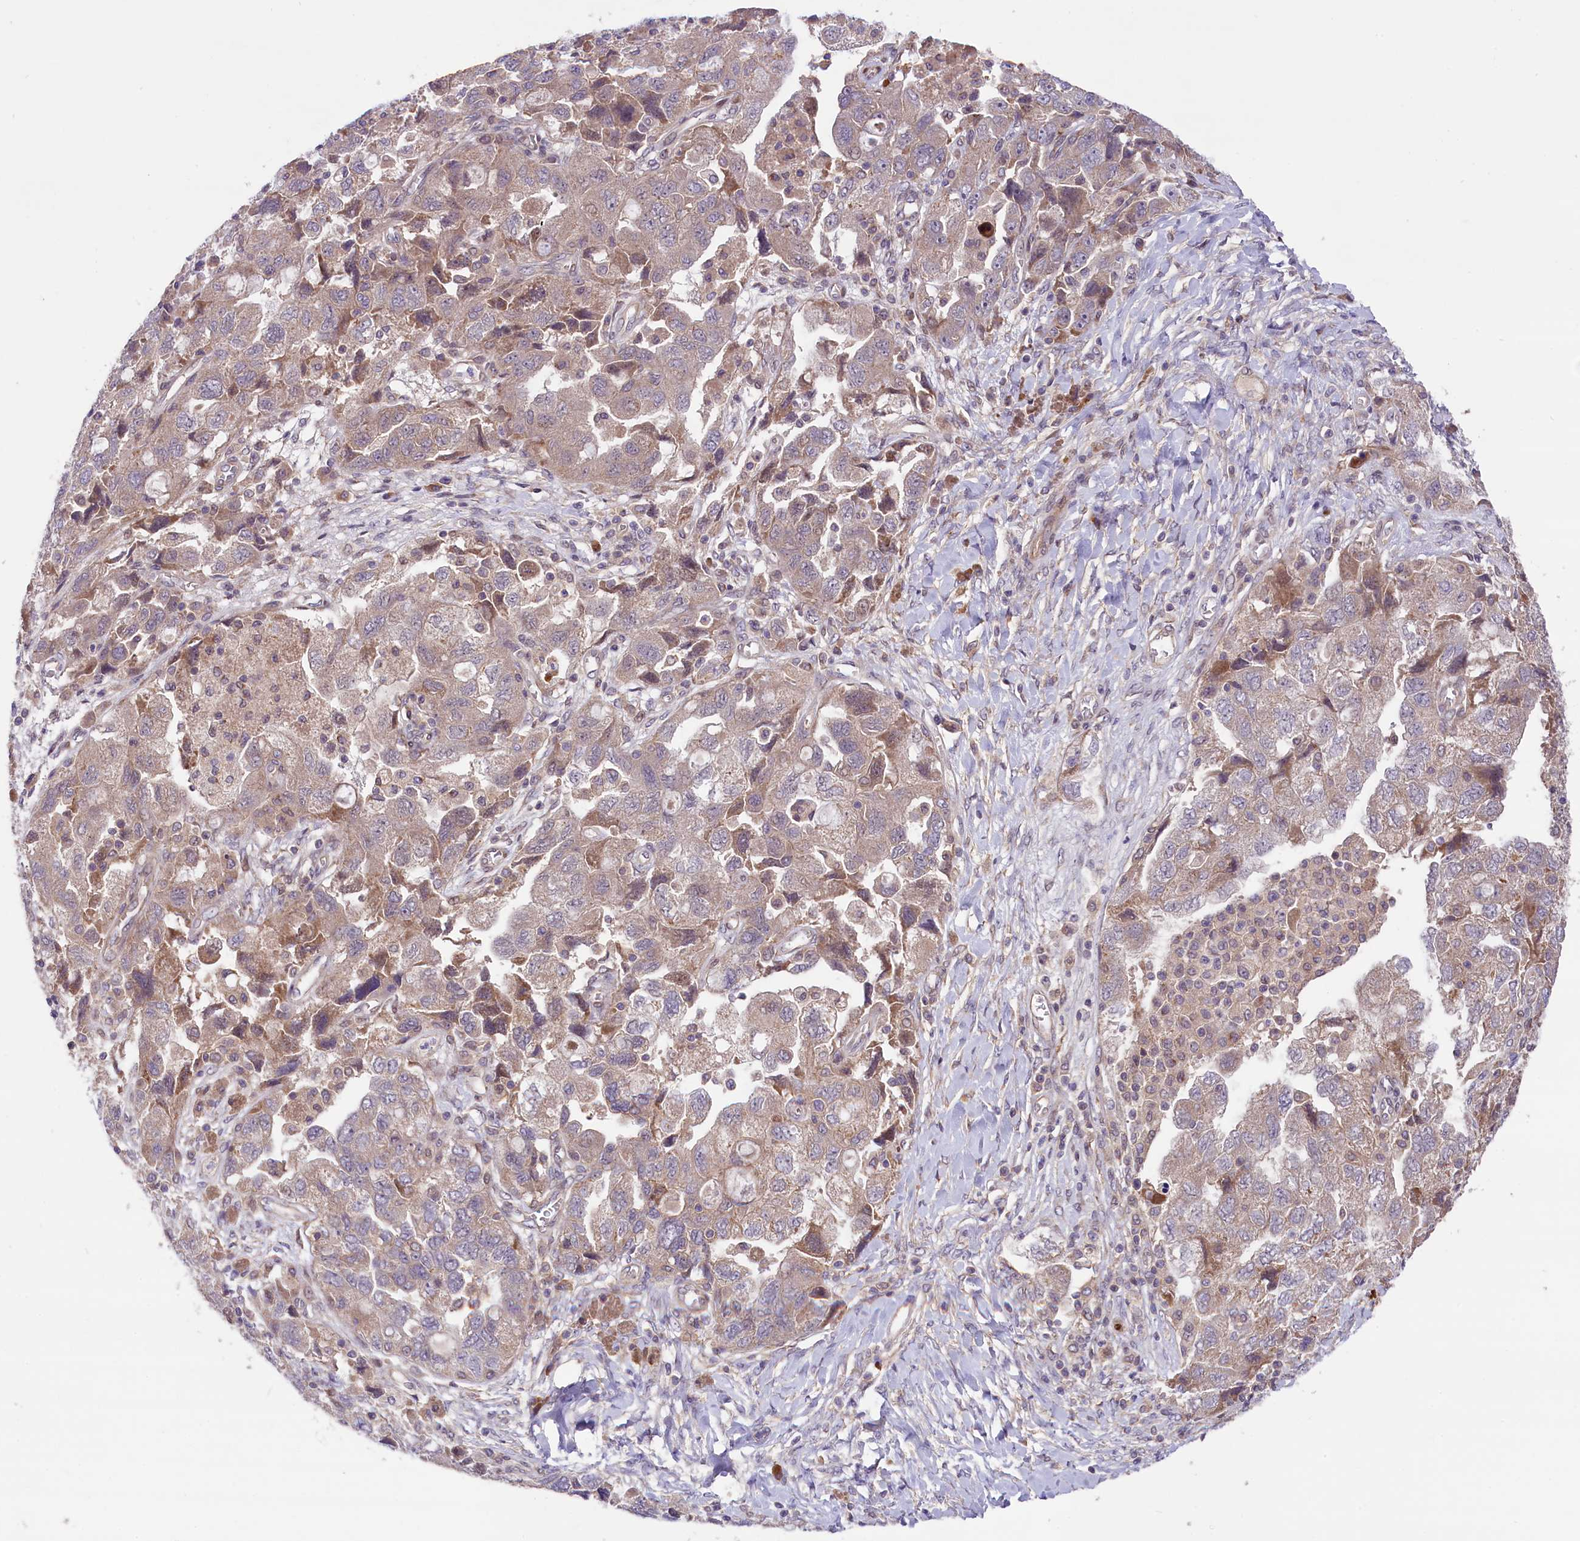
{"staining": {"intensity": "weak", "quantity": "25%-75%", "location": "cytoplasmic/membranous"}, "tissue": "ovarian cancer", "cell_type": "Tumor cells", "image_type": "cancer", "snomed": [{"axis": "morphology", "description": "Carcinoma, NOS"}, {"axis": "morphology", "description": "Cystadenocarcinoma, serous, NOS"}, {"axis": "topography", "description": "Ovary"}], "caption": "The micrograph reveals a brown stain indicating the presence of a protein in the cytoplasmic/membranous of tumor cells in carcinoma (ovarian). (DAB IHC with brightfield microscopy, high magnification).", "gene": "HDAC5", "patient": {"sex": "female", "age": 69}}